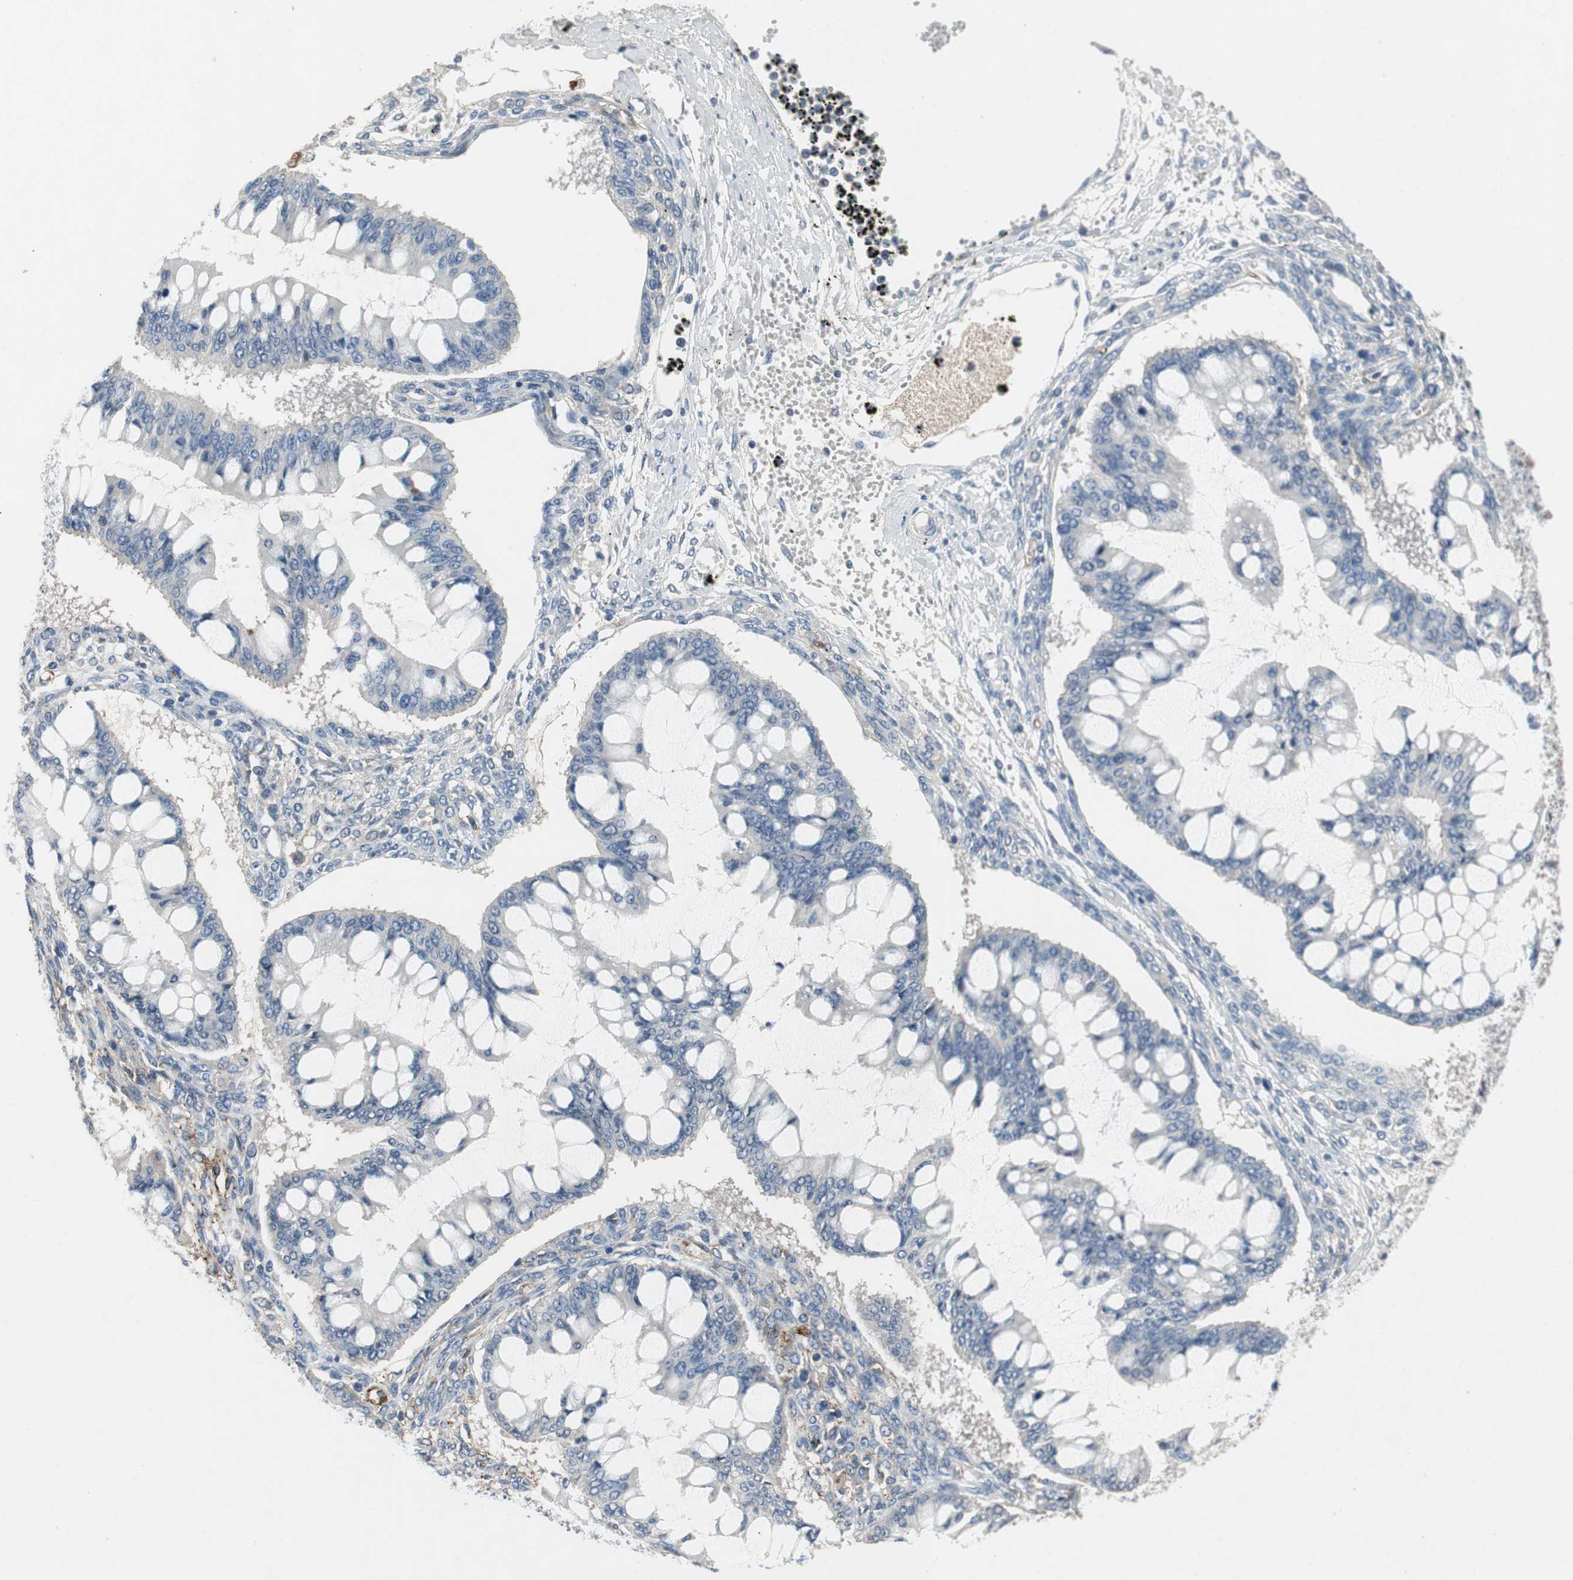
{"staining": {"intensity": "negative", "quantity": "none", "location": "none"}, "tissue": "ovarian cancer", "cell_type": "Tumor cells", "image_type": "cancer", "snomed": [{"axis": "morphology", "description": "Cystadenocarcinoma, mucinous, NOS"}, {"axis": "topography", "description": "Ovary"}], "caption": "Ovarian mucinous cystadenocarcinoma was stained to show a protein in brown. There is no significant expression in tumor cells. (DAB (3,3'-diaminobenzidine) IHC visualized using brightfield microscopy, high magnification).", "gene": "ALPL", "patient": {"sex": "female", "age": 73}}